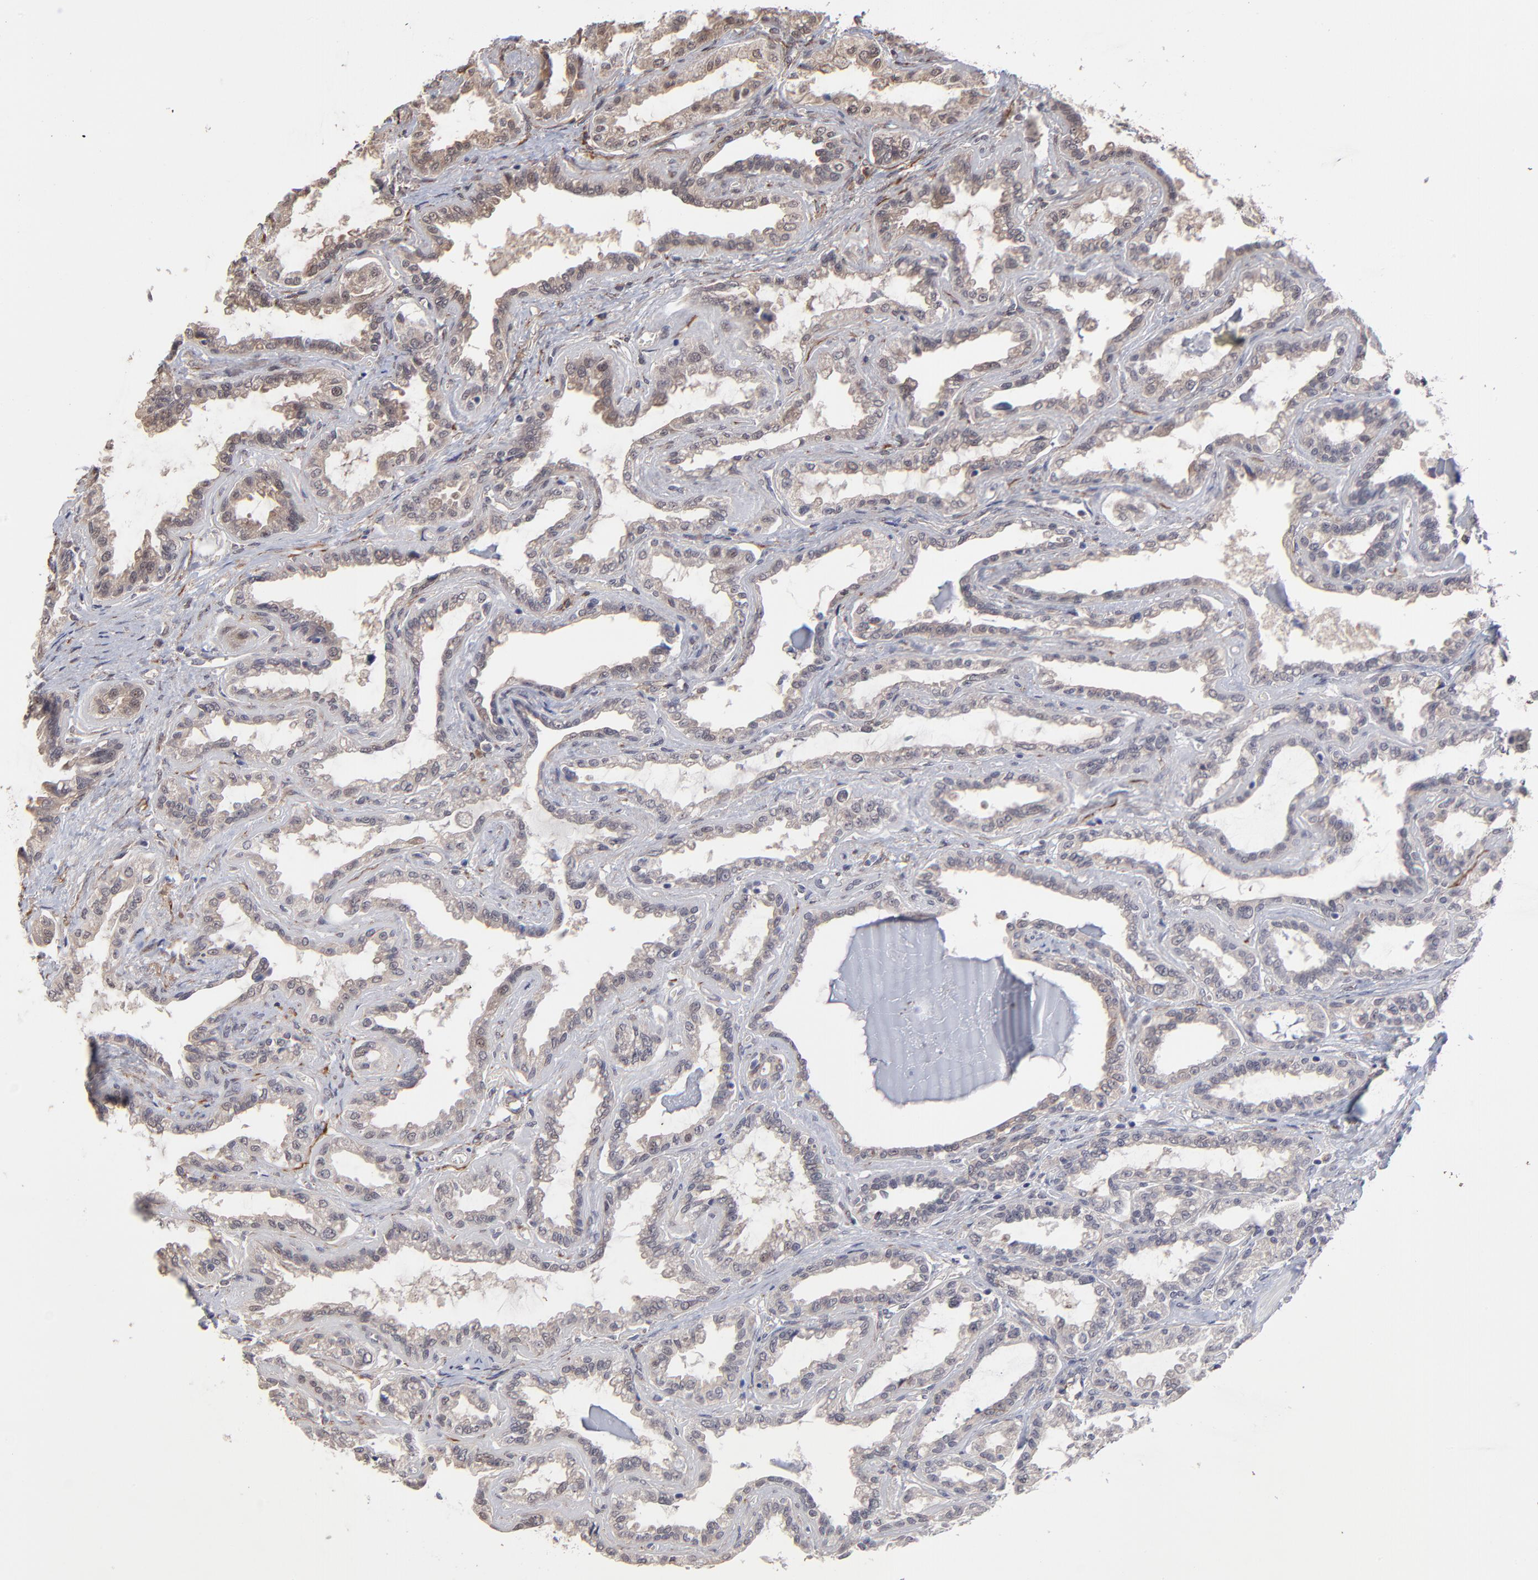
{"staining": {"intensity": "weak", "quantity": ">75%", "location": "cytoplasmic/membranous"}, "tissue": "seminal vesicle", "cell_type": "Glandular cells", "image_type": "normal", "snomed": [{"axis": "morphology", "description": "Normal tissue, NOS"}, {"axis": "morphology", "description": "Inflammation, NOS"}, {"axis": "topography", "description": "Urinary bladder"}, {"axis": "topography", "description": "Prostate"}, {"axis": "topography", "description": "Seminal veicle"}], "caption": "Seminal vesicle stained with immunohistochemistry demonstrates weak cytoplasmic/membranous expression in about >75% of glandular cells. The staining was performed using DAB (3,3'-diaminobenzidine) to visualize the protein expression in brown, while the nuclei were stained in blue with hematoxylin (Magnification: 20x).", "gene": "CHL1", "patient": {"sex": "male", "age": 82}}